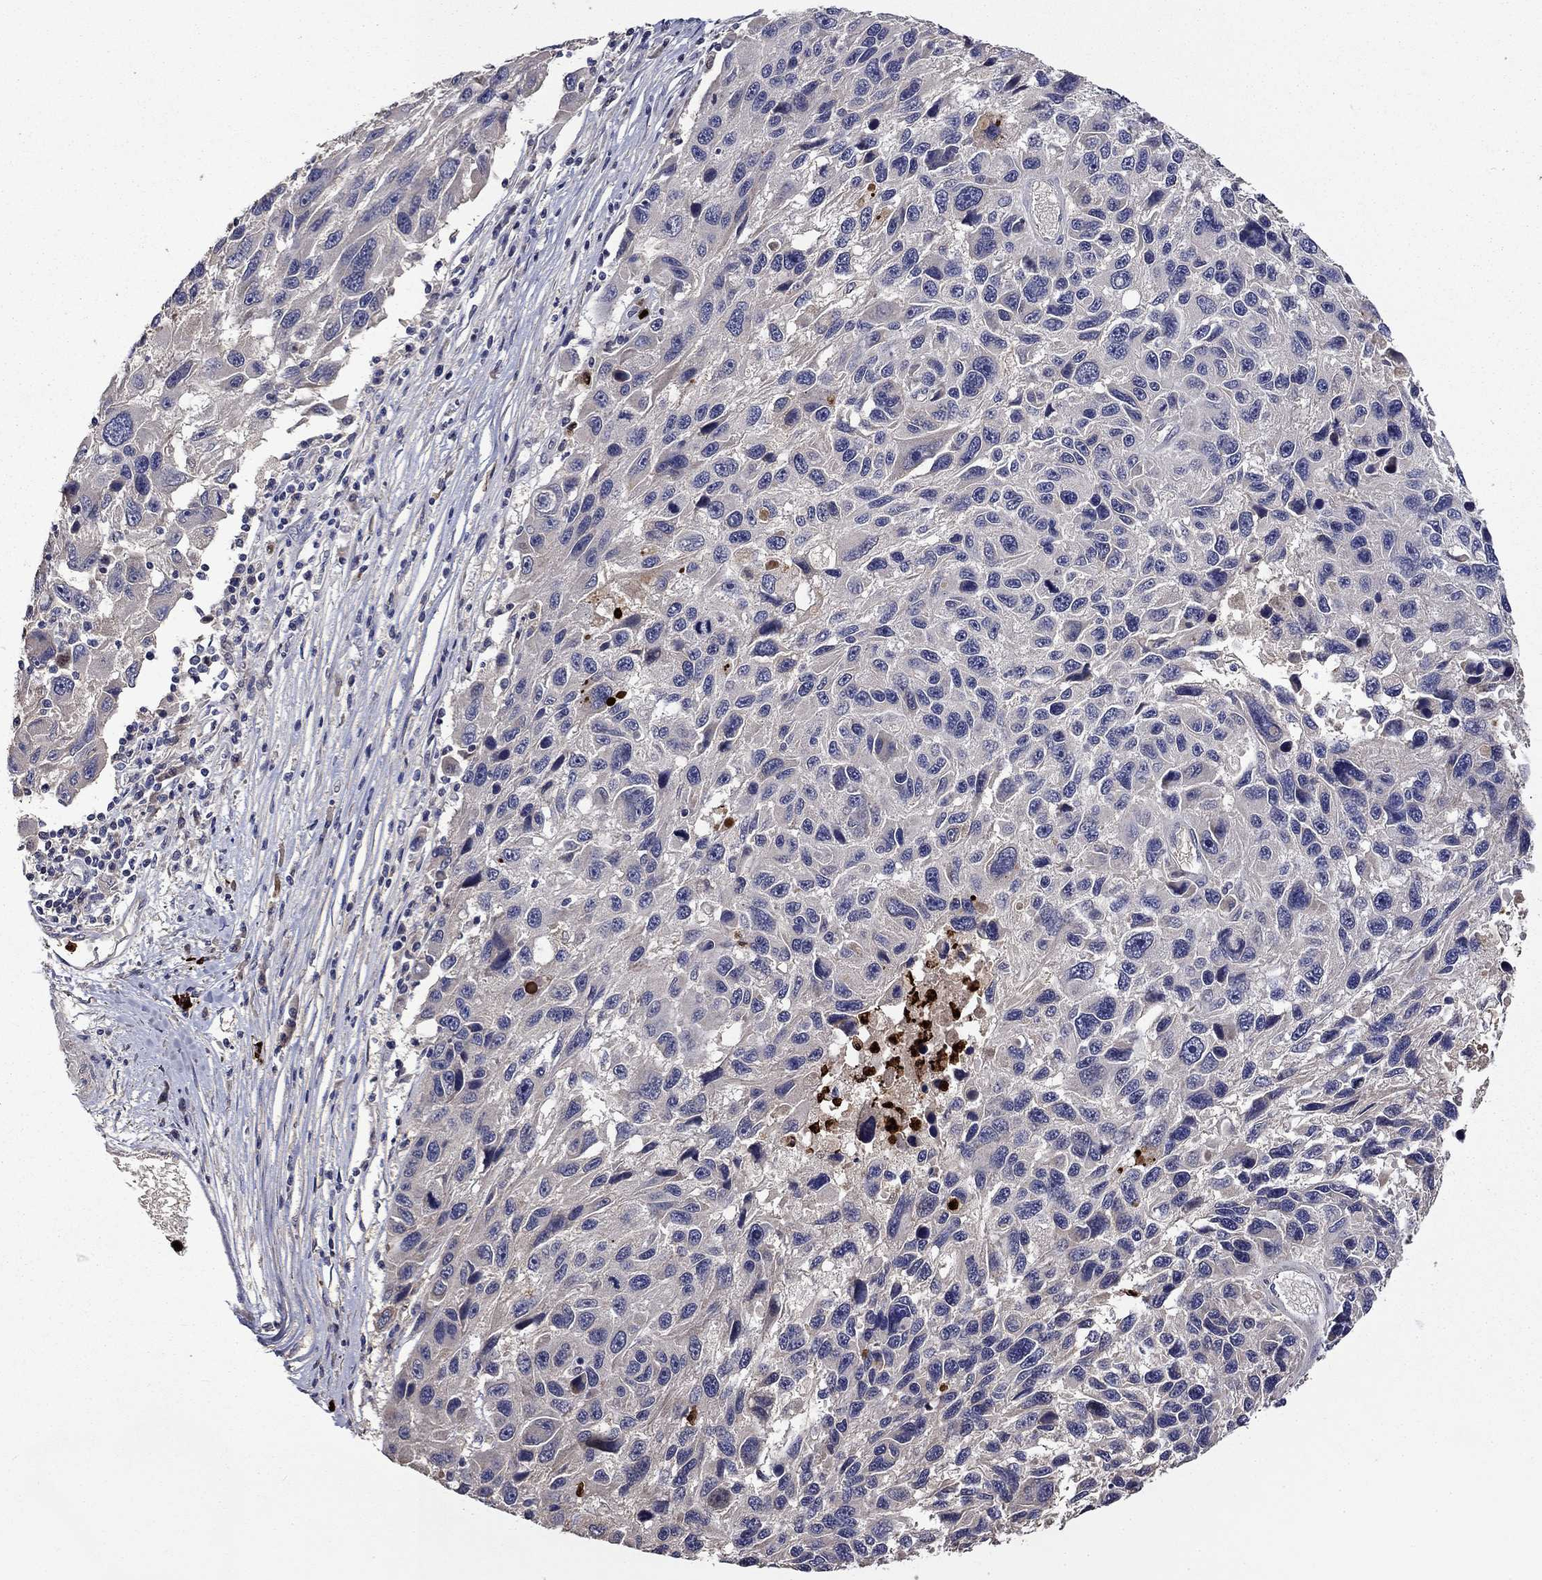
{"staining": {"intensity": "negative", "quantity": "none", "location": "none"}, "tissue": "melanoma", "cell_type": "Tumor cells", "image_type": "cancer", "snomed": [{"axis": "morphology", "description": "Malignant melanoma, NOS"}, {"axis": "topography", "description": "Skin"}], "caption": "Human melanoma stained for a protein using IHC shows no positivity in tumor cells.", "gene": "SATB1", "patient": {"sex": "male", "age": 53}}